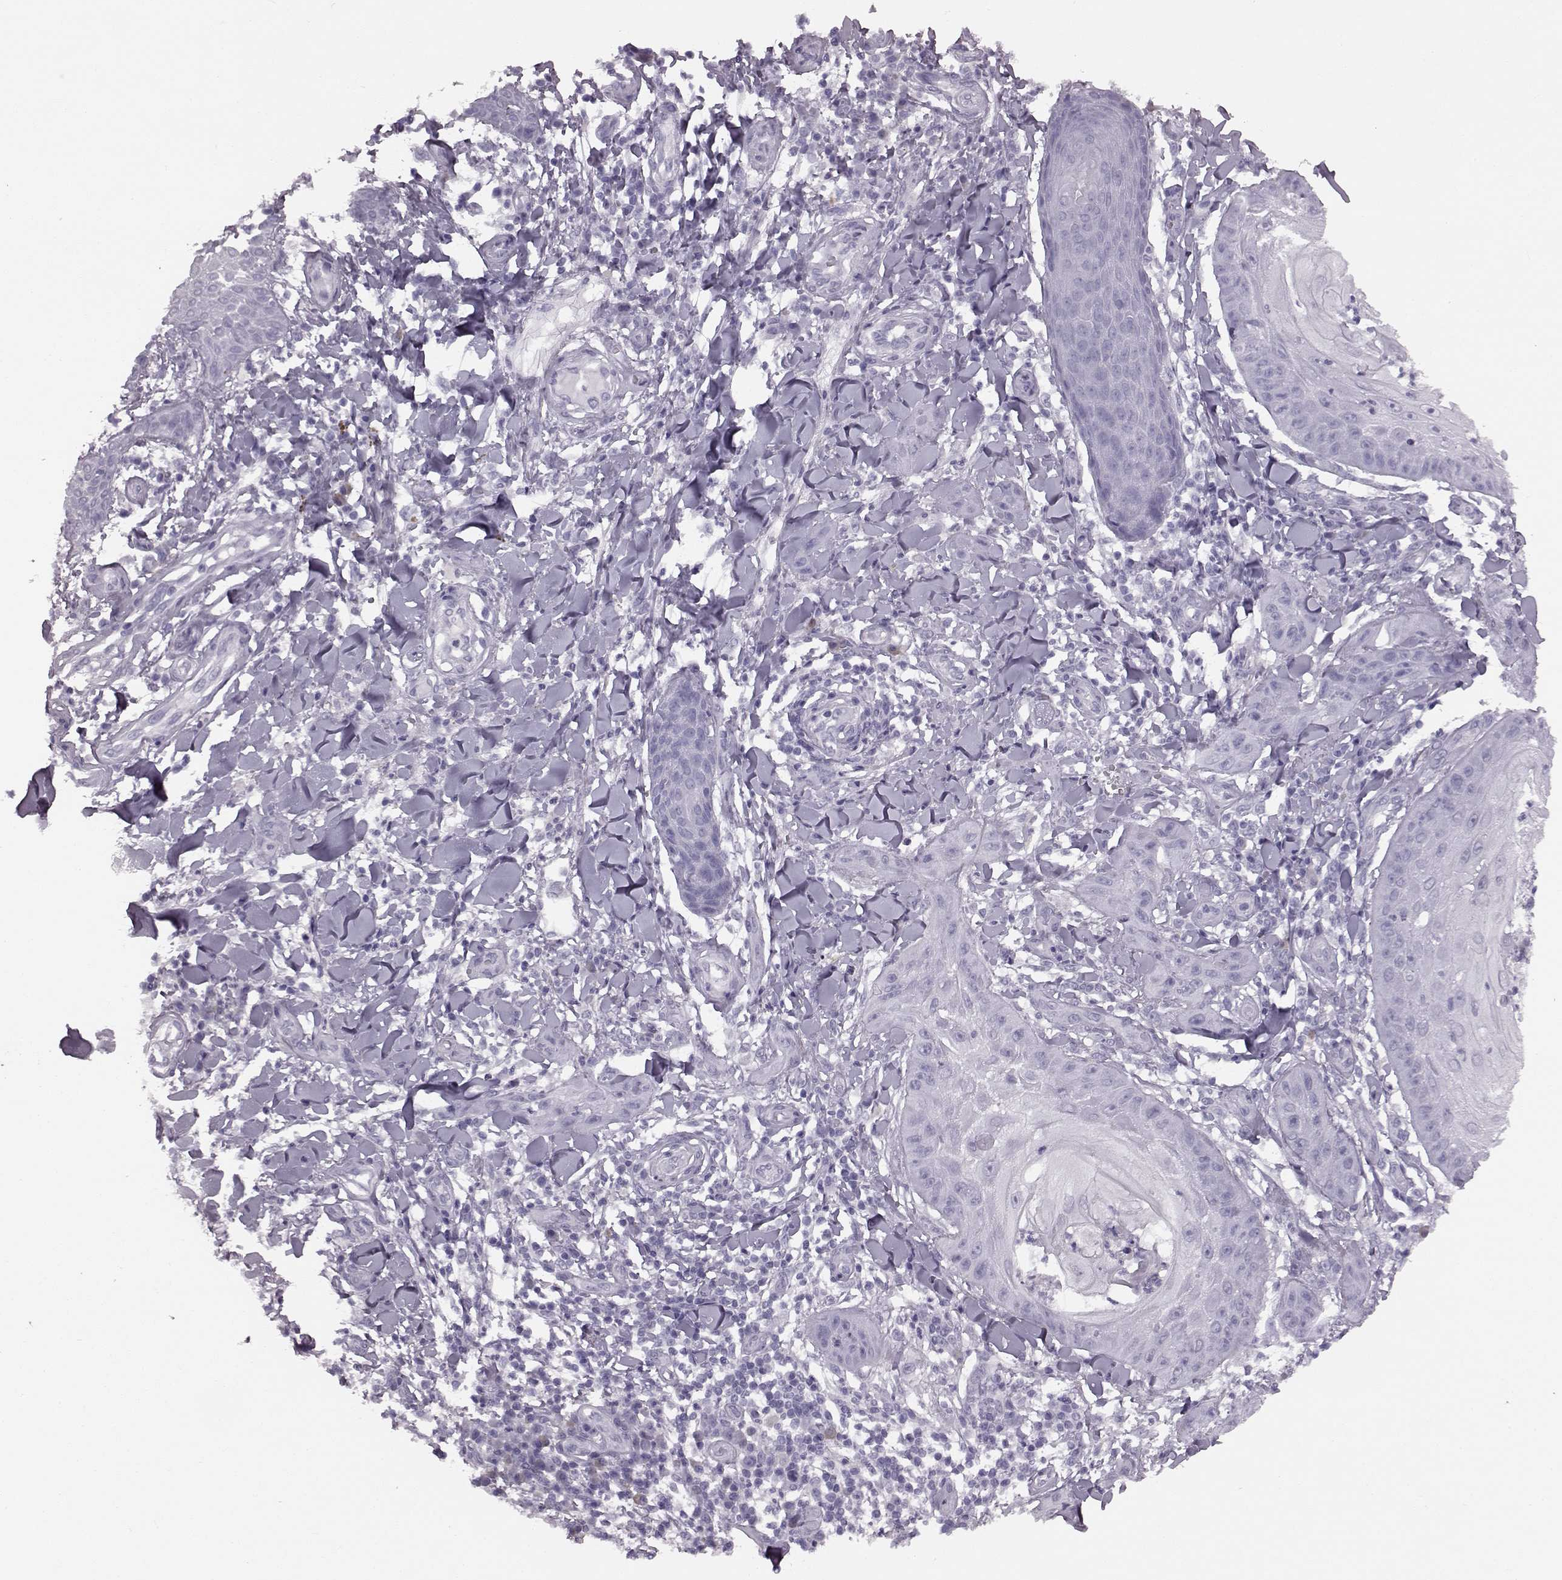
{"staining": {"intensity": "negative", "quantity": "none", "location": "none"}, "tissue": "skin cancer", "cell_type": "Tumor cells", "image_type": "cancer", "snomed": [{"axis": "morphology", "description": "Squamous cell carcinoma, NOS"}, {"axis": "topography", "description": "Skin"}], "caption": "Skin cancer stained for a protein using immunohistochemistry displays no staining tumor cells.", "gene": "JSRP1", "patient": {"sex": "male", "age": 70}}